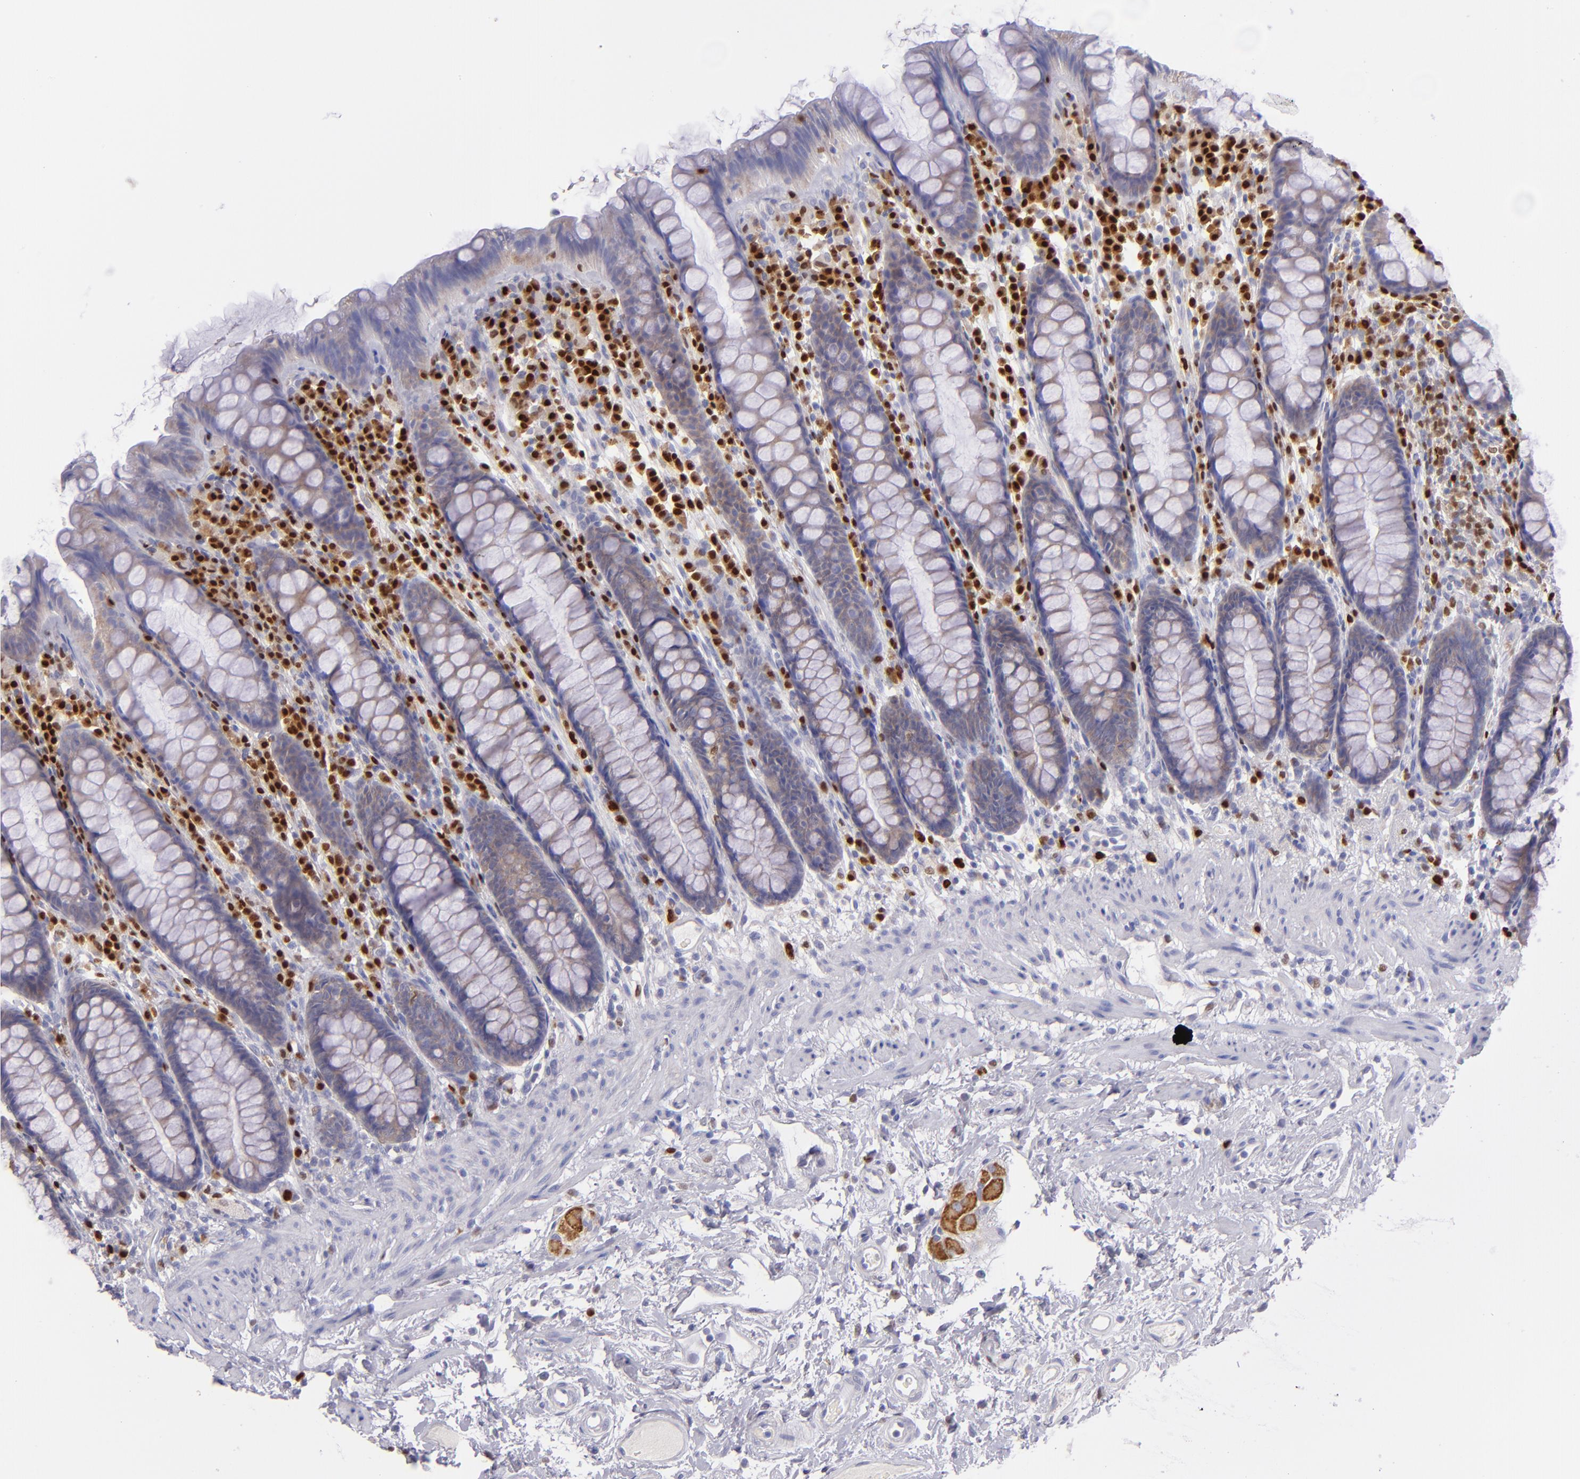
{"staining": {"intensity": "weak", "quantity": ">75%", "location": "cytoplasmic/membranous"}, "tissue": "rectum", "cell_type": "Glandular cells", "image_type": "normal", "snomed": [{"axis": "morphology", "description": "Normal tissue, NOS"}, {"axis": "topography", "description": "Rectum"}], "caption": "IHC micrograph of benign human rectum stained for a protein (brown), which demonstrates low levels of weak cytoplasmic/membranous staining in about >75% of glandular cells.", "gene": "IRF8", "patient": {"sex": "male", "age": 92}}